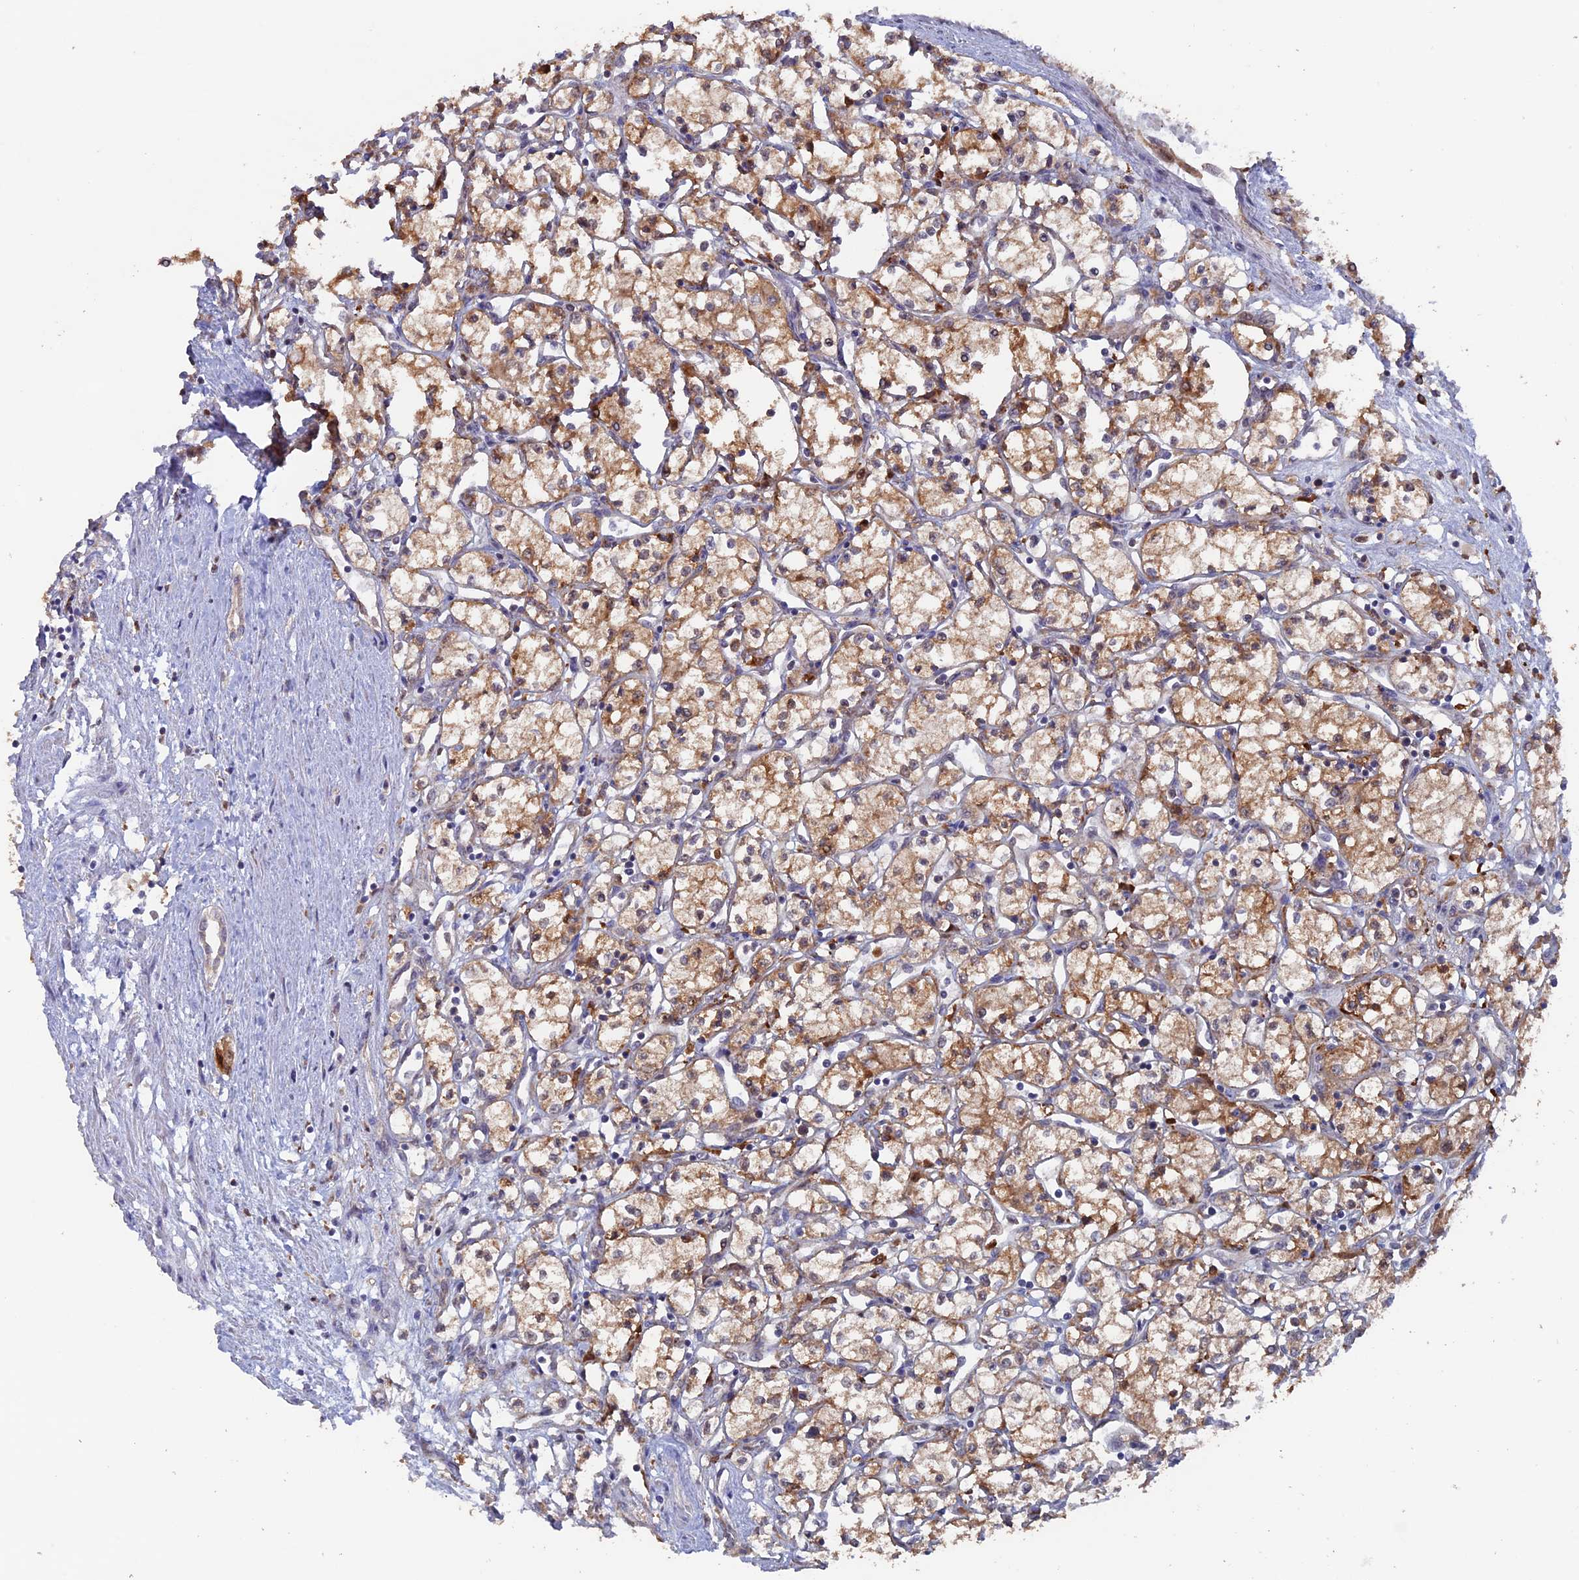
{"staining": {"intensity": "moderate", "quantity": ">75%", "location": "cytoplasmic/membranous"}, "tissue": "renal cancer", "cell_type": "Tumor cells", "image_type": "cancer", "snomed": [{"axis": "morphology", "description": "Adenocarcinoma, NOS"}, {"axis": "topography", "description": "Kidney"}], "caption": "Immunohistochemistry of human renal cancer (adenocarcinoma) exhibits medium levels of moderate cytoplasmic/membranous staining in about >75% of tumor cells. The protein of interest is stained brown, and the nuclei are stained in blue (DAB (3,3'-diaminobenzidine) IHC with brightfield microscopy, high magnification).", "gene": "DTYMK", "patient": {"sex": "male", "age": 59}}